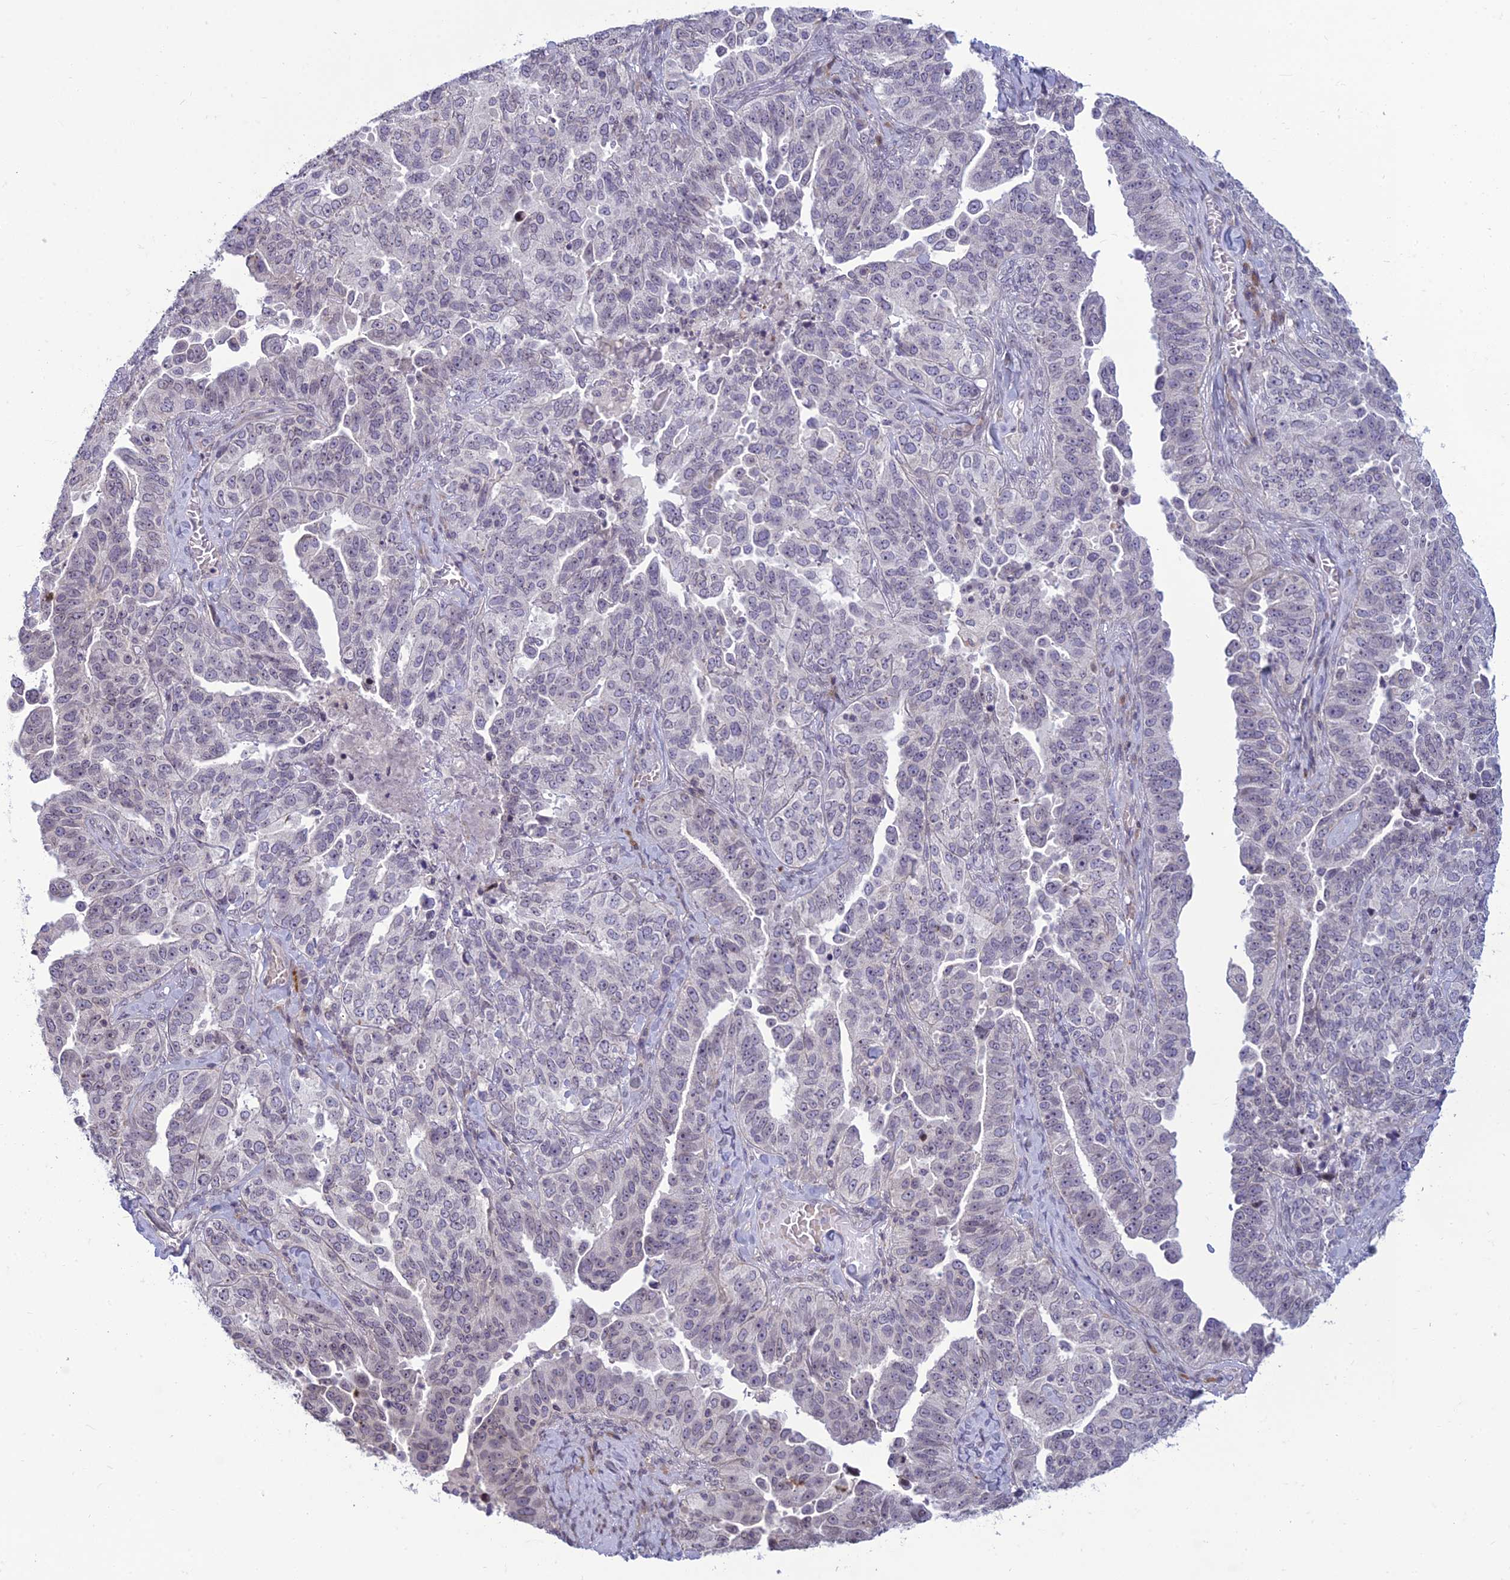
{"staining": {"intensity": "negative", "quantity": "none", "location": "none"}, "tissue": "ovarian cancer", "cell_type": "Tumor cells", "image_type": "cancer", "snomed": [{"axis": "morphology", "description": "Carcinoma, endometroid"}, {"axis": "topography", "description": "Ovary"}], "caption": "This is an immunohistochemistry (IHC) image of ovarian cancer (endometroid carcinoma). There is no positivity in tumor cells.", "gene": "DTX2", "patient": {"sex": "female", "age": 62}}